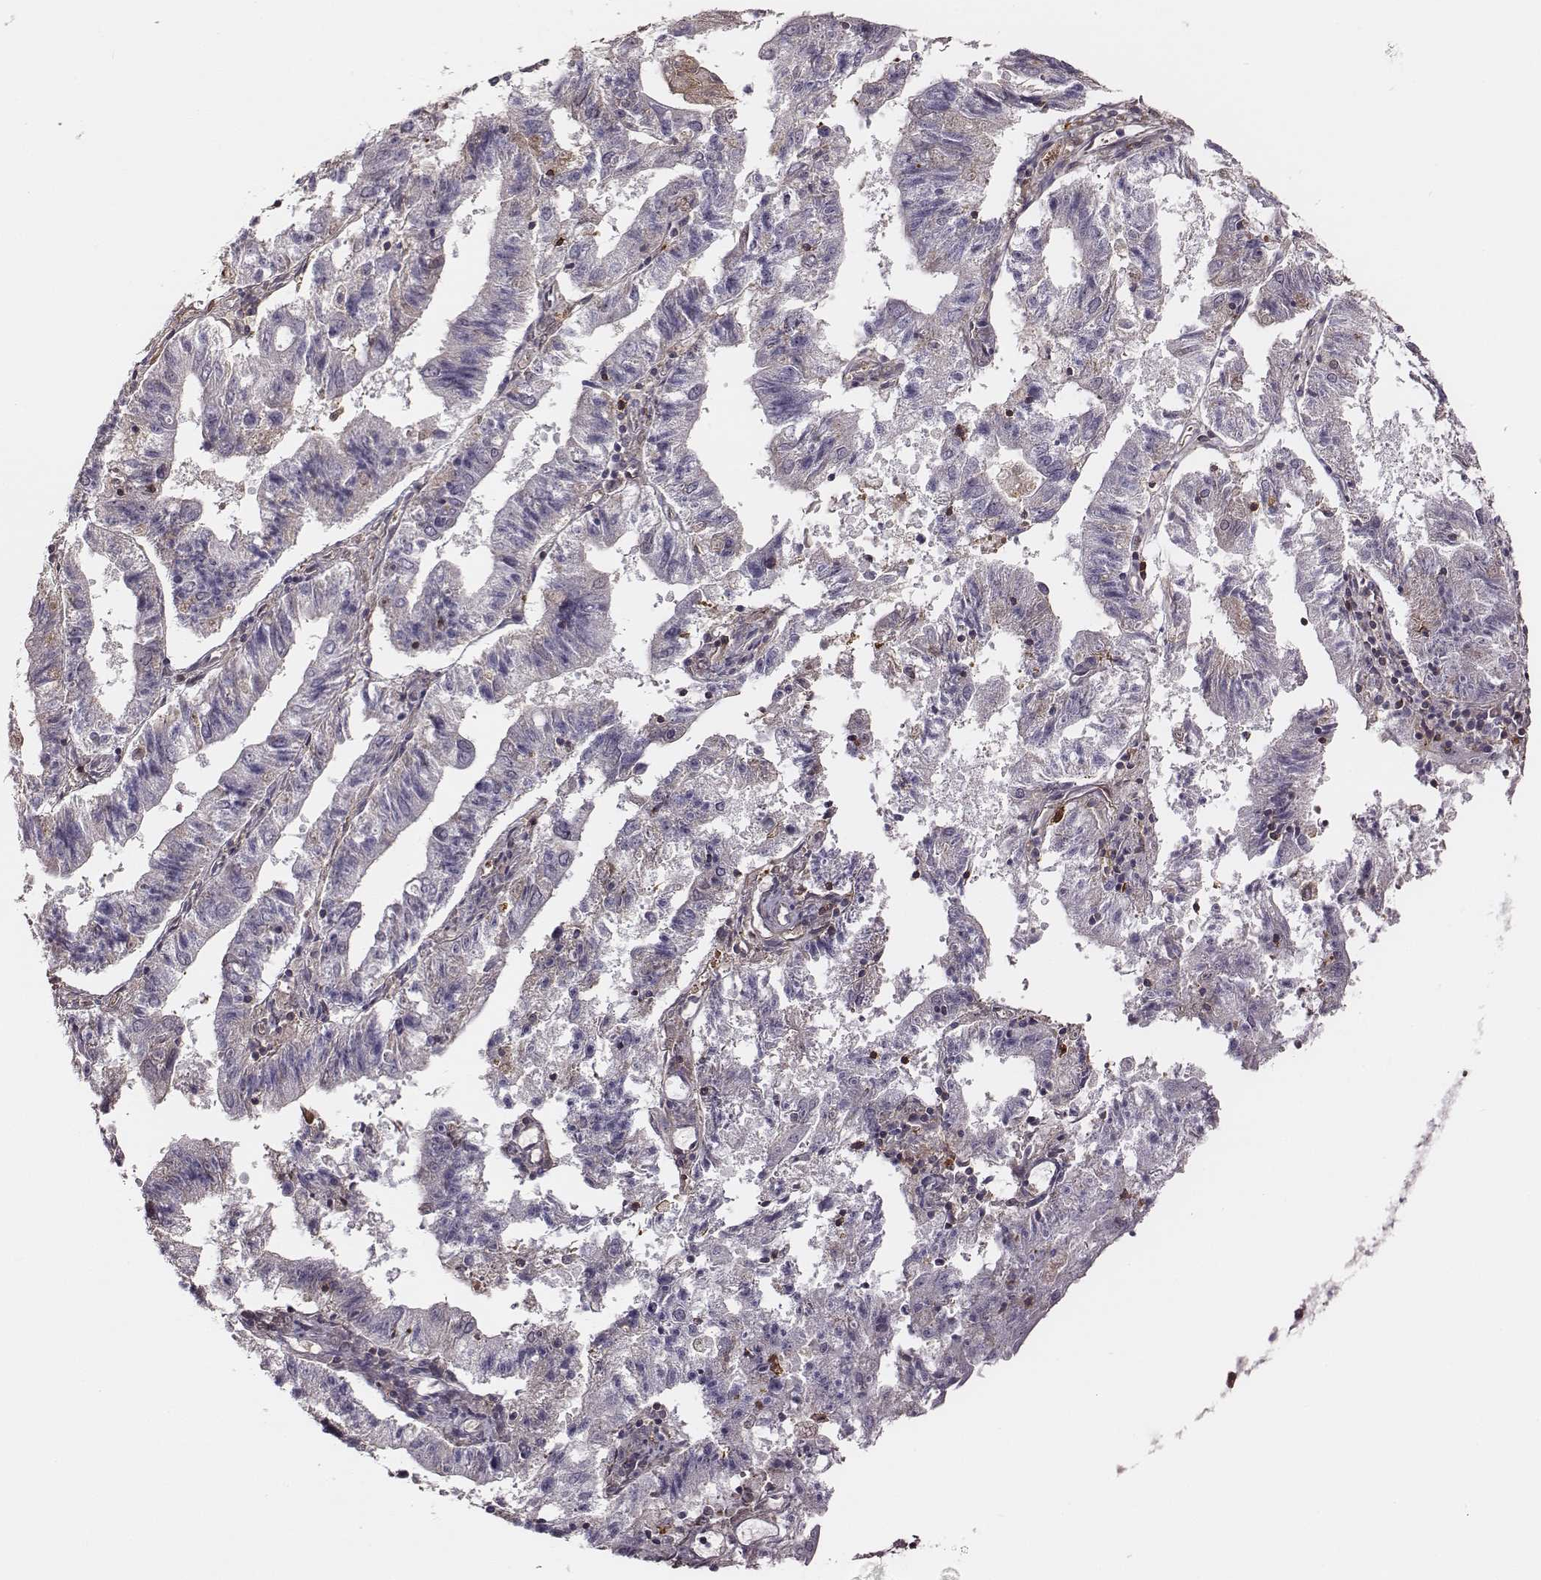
{"staining": {"intensity": "negative", "quantity": "none", "location": "none"}, "tissue": "endometrial cancer", "cell_type": "Tumor cells", "image_type": "cancer", "snomed": [{"axis": "morphology", "description": "Adenocarcinoma, NOS"}, {"axis": "topography", "description": "Endometrium"}], "caption": "DAB immunohistochemical staining of human endometrial cancer displays no significant positivity in tumor cells. (IHC, brightfield microscopy, high magnification).", "gene": "ZYX", "patient": {"sex": "female", "age": 82}}